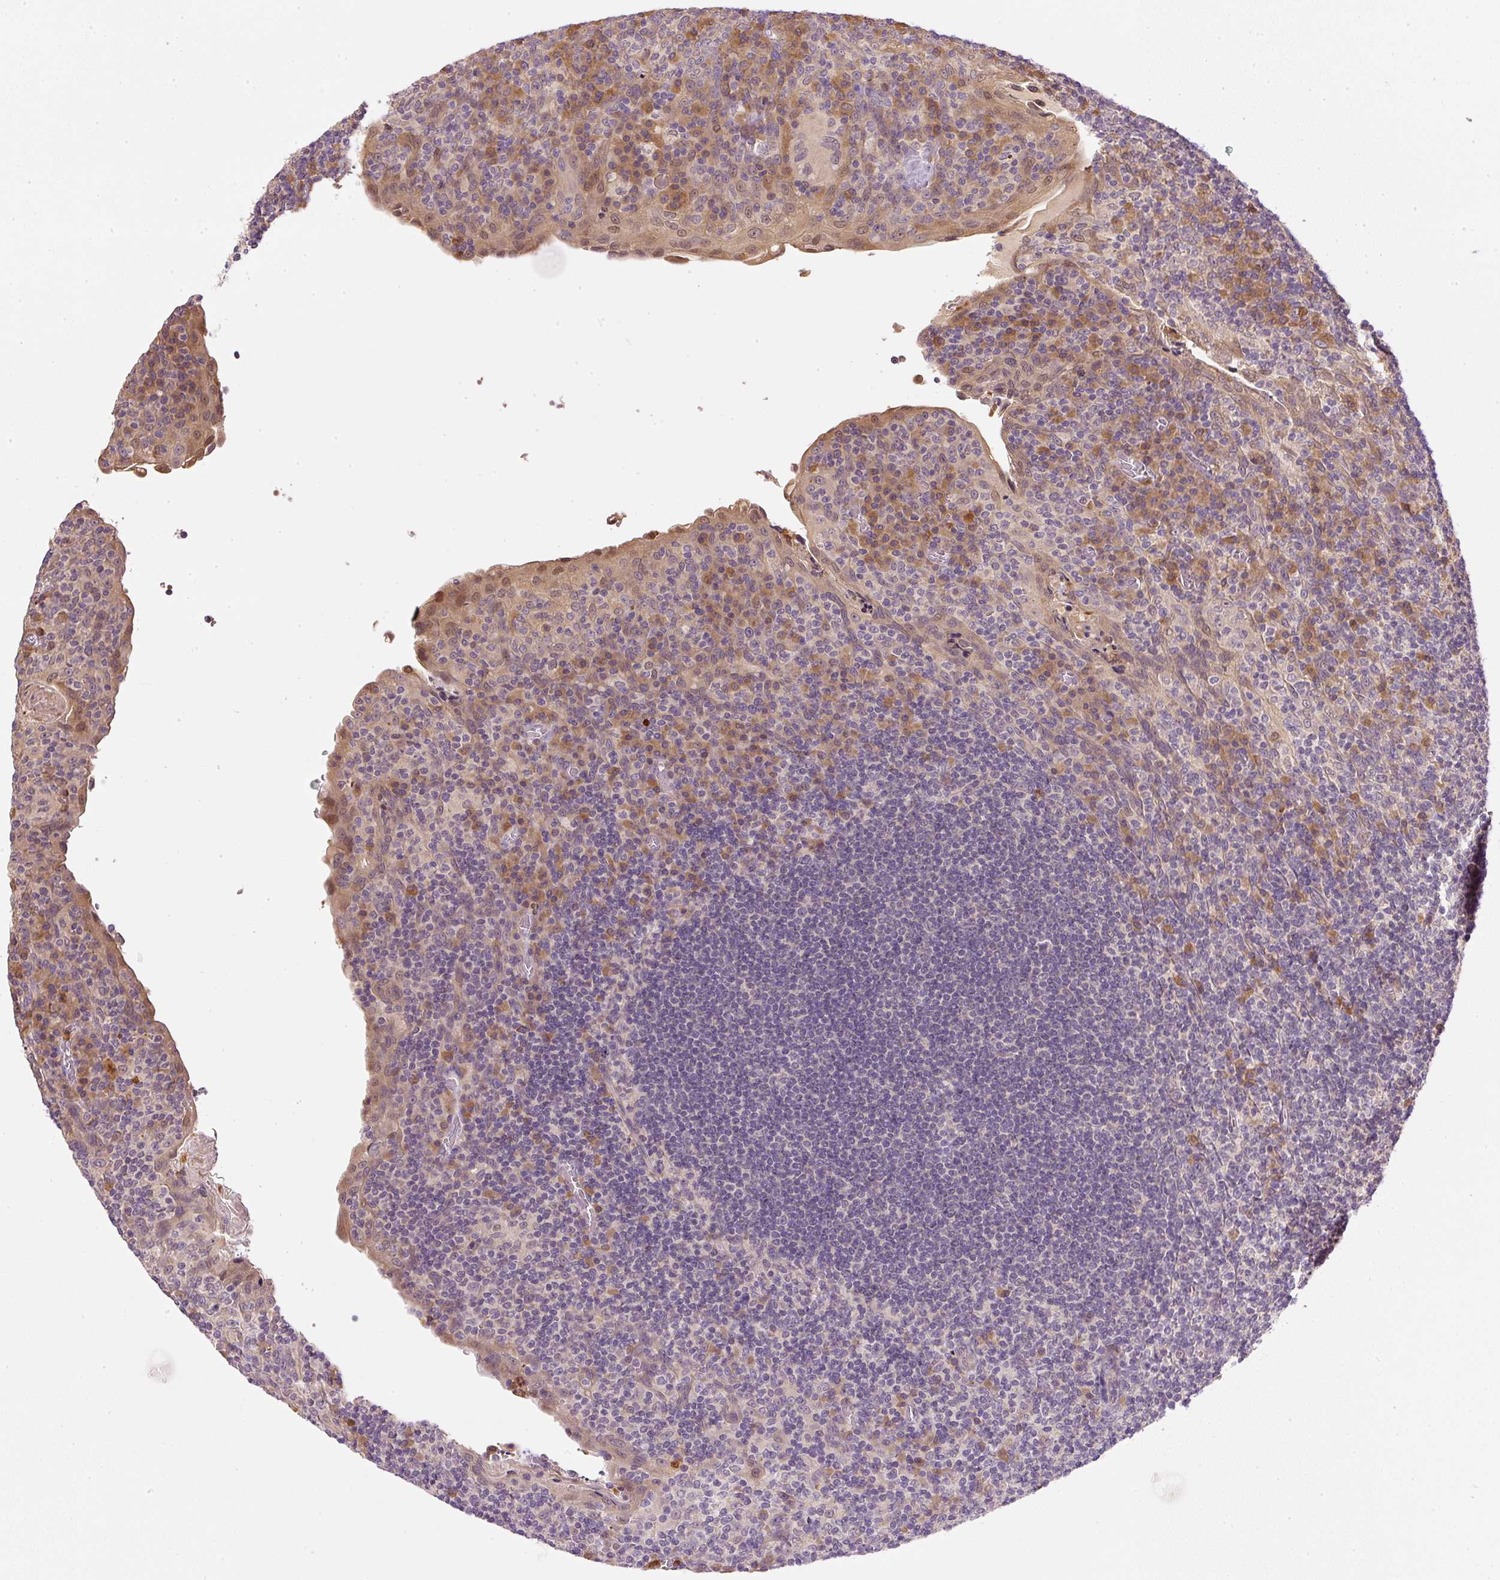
{"staining": {"intensity": "moderate", "quantity": "<25%", "location": "cytoplasmic/membranous"}, "tissue": "tonsil", "cell_type": "Germinal center cells", "image_type": "normal", "snomed": [{"axis": "morphology", "description": "Normal tissue, NOS"}, {"axis": "topography", "description": "Tonsil"}], "caption": "DAB (3,3'-diaminobenzidine) immunohistochemical staining of normal tonsil exhibits moderate cytoplasmic/membranous protein positivity in approximately <25% of germinal center cells.", "gene": "CTTNBP2", "patient": {"sex": "male", "age": 17}}